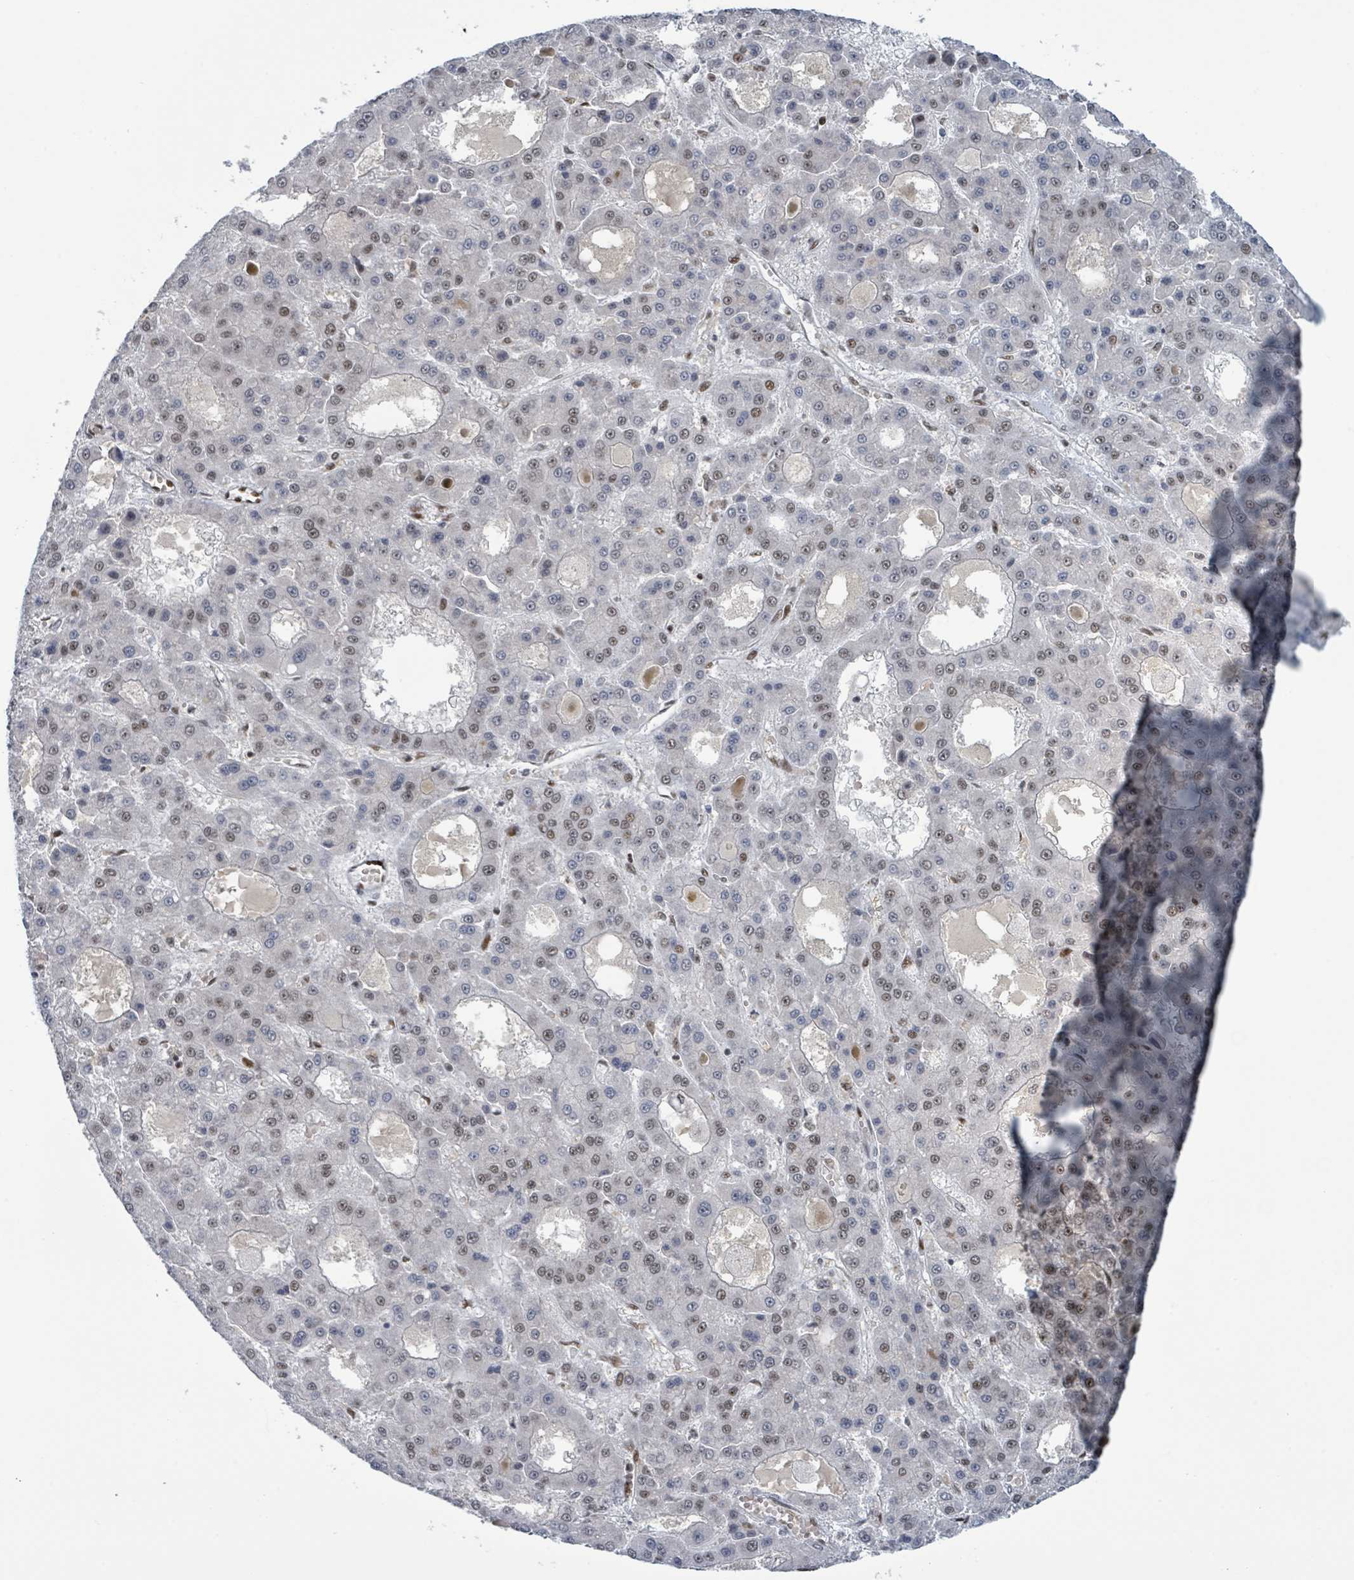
{"staining": {"intensity": "moderate", "quantity": "<25%", "location": "nuclear"}, "tissue": "liver cancer", "cell_type": "Tumor cells", "image_type": "cancer", "snomed": [{"axis": "morphology", "description": "Carcinoma, Hepatocellular, NOS"}, {"axis": "topography", "description": "Liver"}], "caption": "IHC staining of liver hepatocellular carcinoma, which shows low levels of moderate nuclear expression in approximately <25% of tumor cells indicating moderate nuclear protein positivity. The staining was performed using DAB (3,3'-diaminobenzidine) (brown) for protein detection and nuclei were counterstained in hematoxylin (blue).", "gene": "KLF3", "patient": {"sex": "male", "age": 70}}